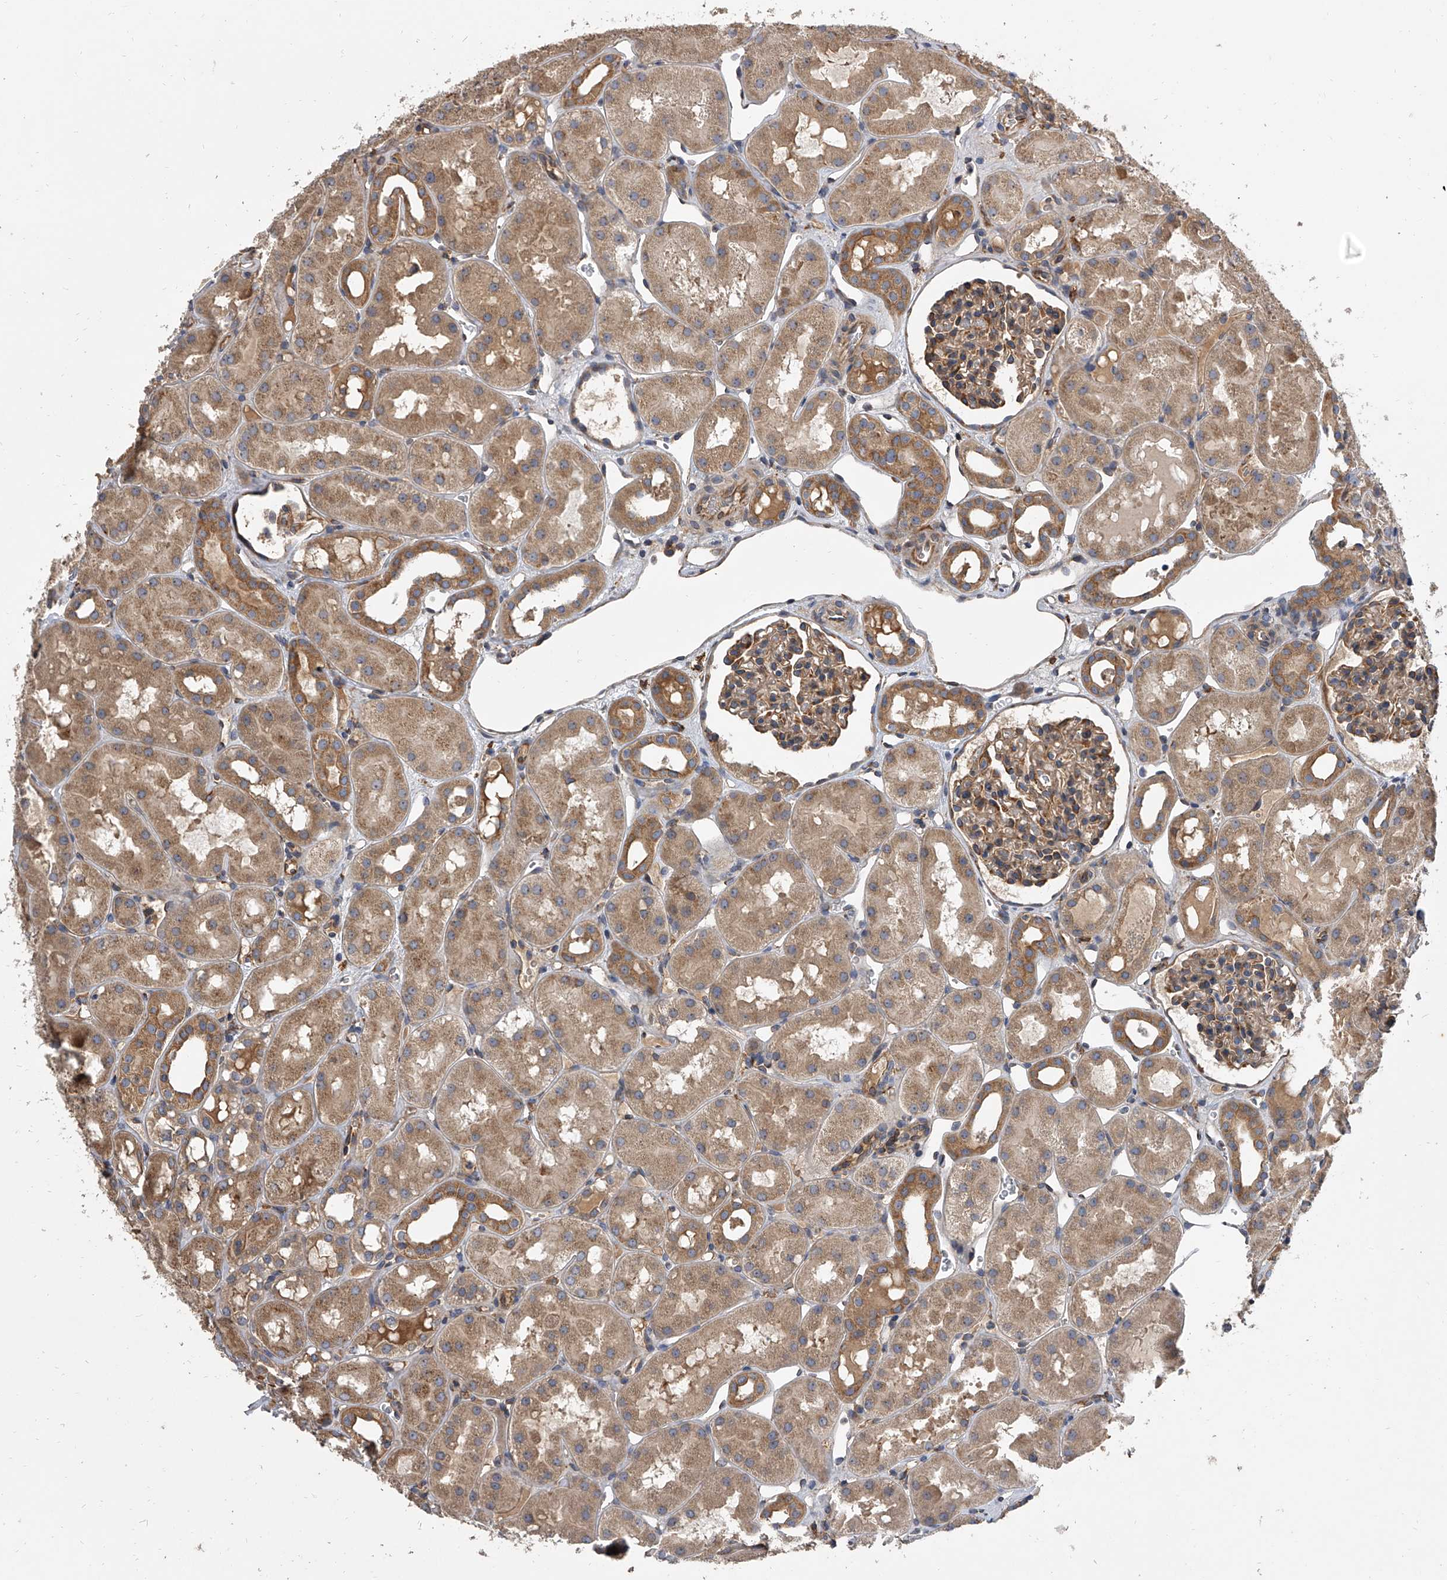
{"staining": {"intensity": "weak", "quantity": ">75%", "location": "cytoplasmic/membranous"}, "tissue": "kidney", "cell_type": "Cells in glomeruli", "image_type": "normal", "snomed": [{"axis": "morphology", "description": "Normal tissue, NOS"}, {"axis": "topography", "description": "Kidney"}], "caption": "Kidney stained for a protein shows weak cytoplasmic/membranous positivity in cells in glomeruli. Nuclei are stained in blue.", "gene": "EXOC4", "patient": {"sex": "male", "age": 16}}